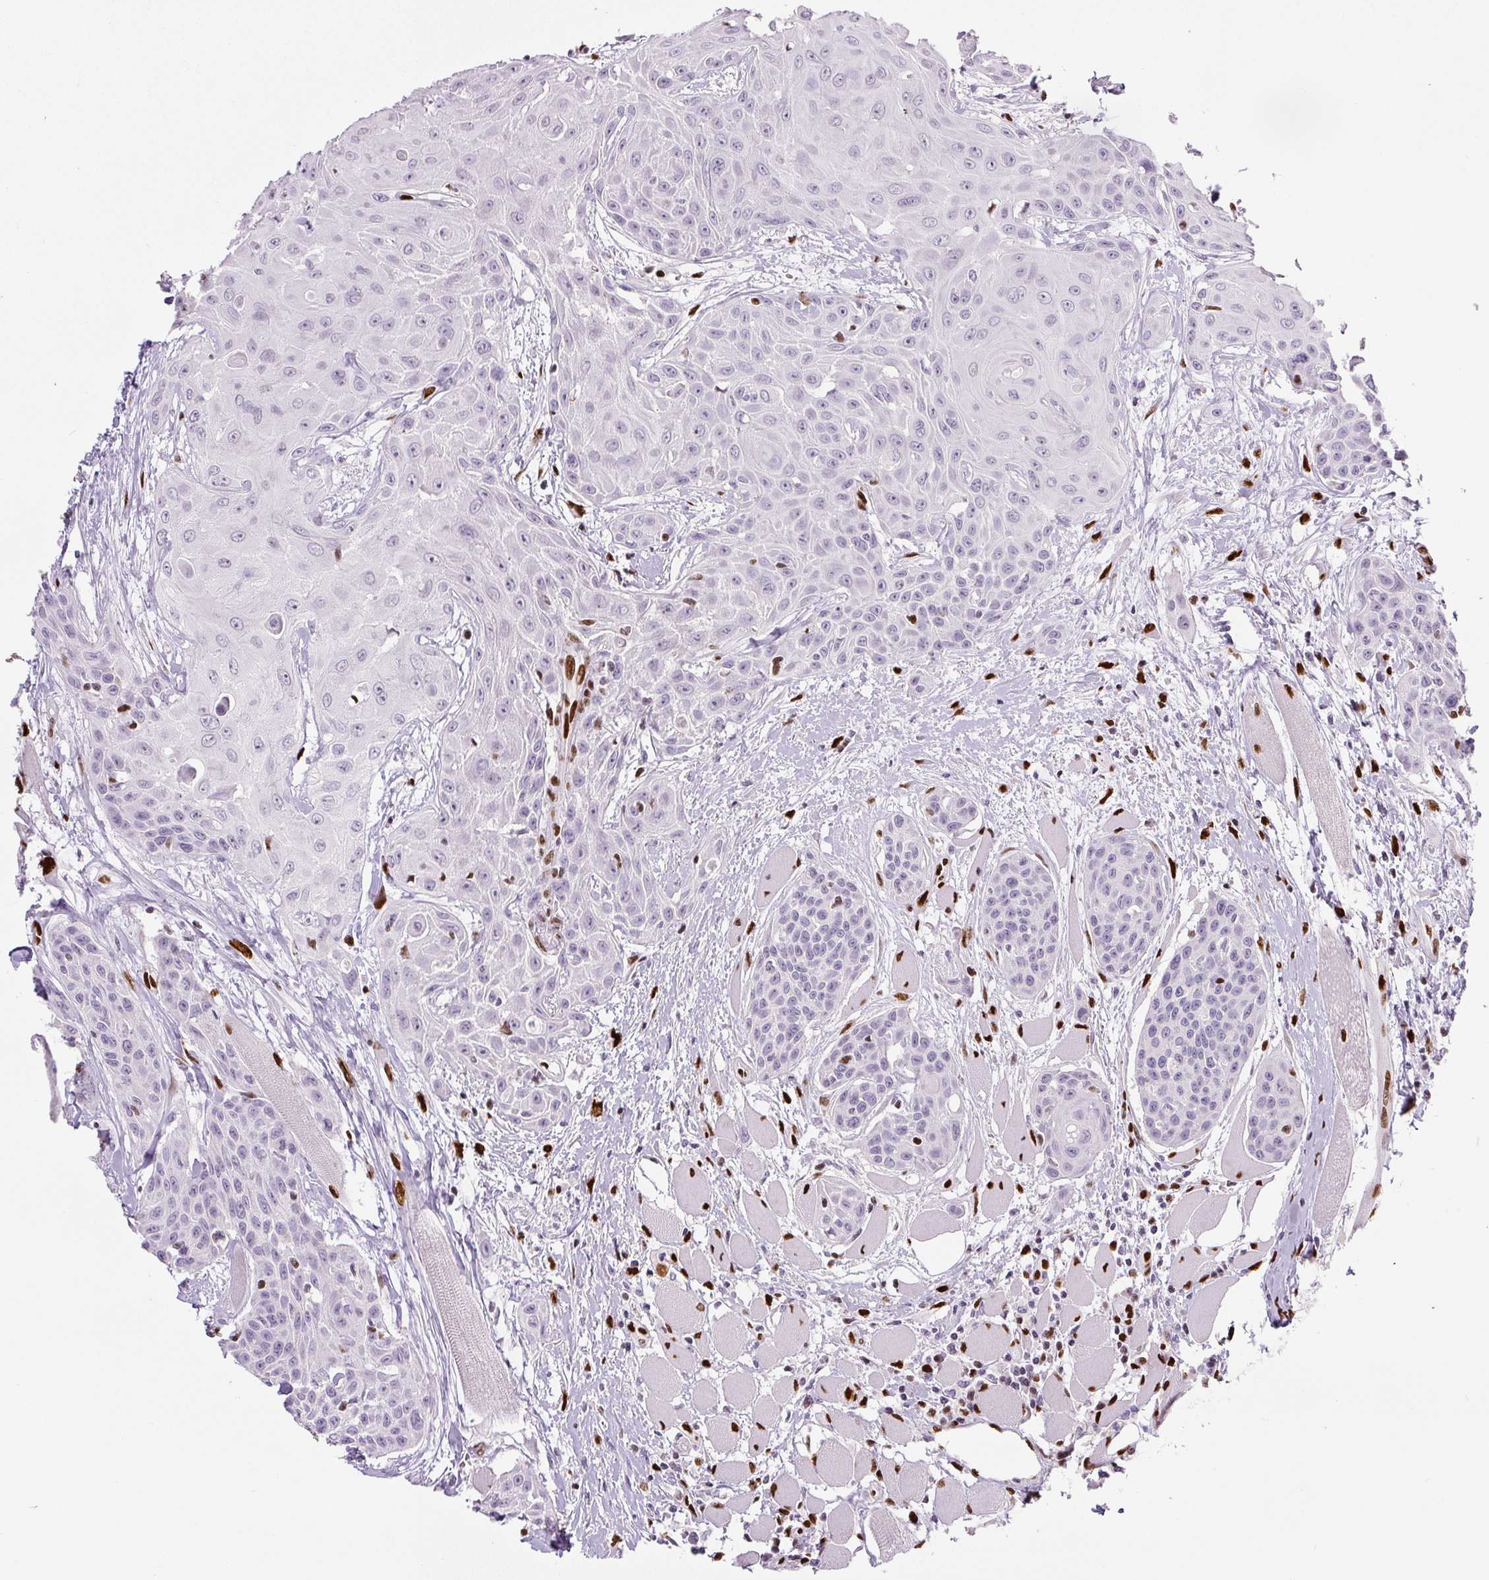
{"staining": {"intensity": "negative", "quantity": "none", "location": "none"}, "tissue": "head and neck cancer", "cell_type": "Tumor cells", "image_type": "cancer", "snomed": [{"axis": "morphology", "description": "Squamous cell carcinoma, NOS"}, {"axis": "topography", "description": "Head-Neck"}], "caption": "A photomicrograph of squamous cell carcinoma (head and neck) stained for a protein displays no brown staining in tumor cells.", "gene": "ZEB1", "patient": {"sex": "female", "age": 73}}